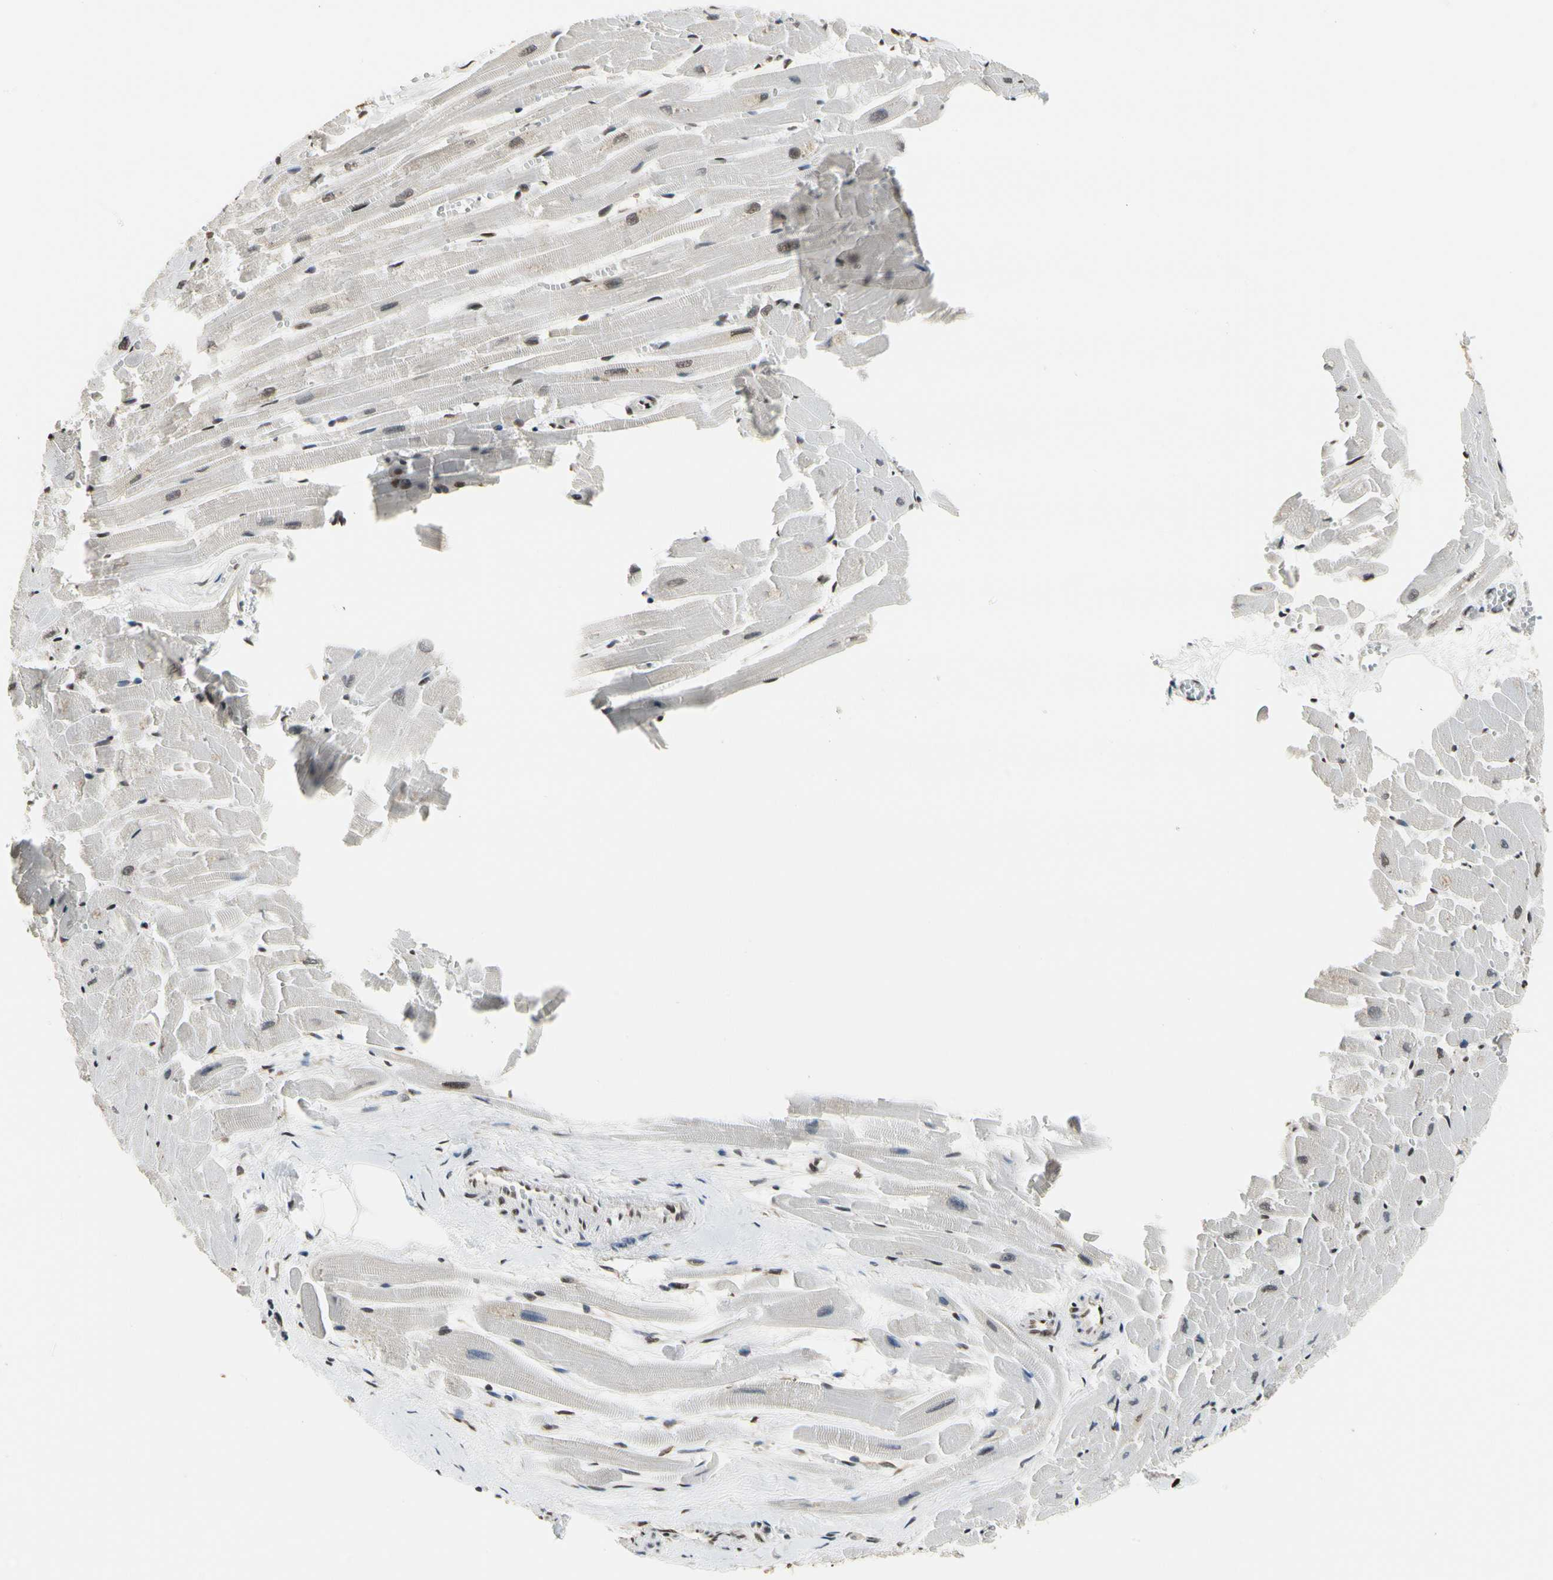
{"staining": {"intensity": "moderate", "quantity": "25%-75%", "location": "nuclear"}, "tissue": "heart muscle", "cell_type": "Cardiomyocytes", "image_type": "normal", "snomed": [{"axis": "morphology", "description": "Normal tissue, NOS"}, {"axis": "topography", "description": "Heart"}], "caption": "Heart muscle stained with DAB immunohistochemistry exhibits medium levels of moderate nuclear expression in approximately 25%-75% of cardiomyocytes.", "gene": "HNRNPK", "patient": {"sex": "female", "age": 19}}